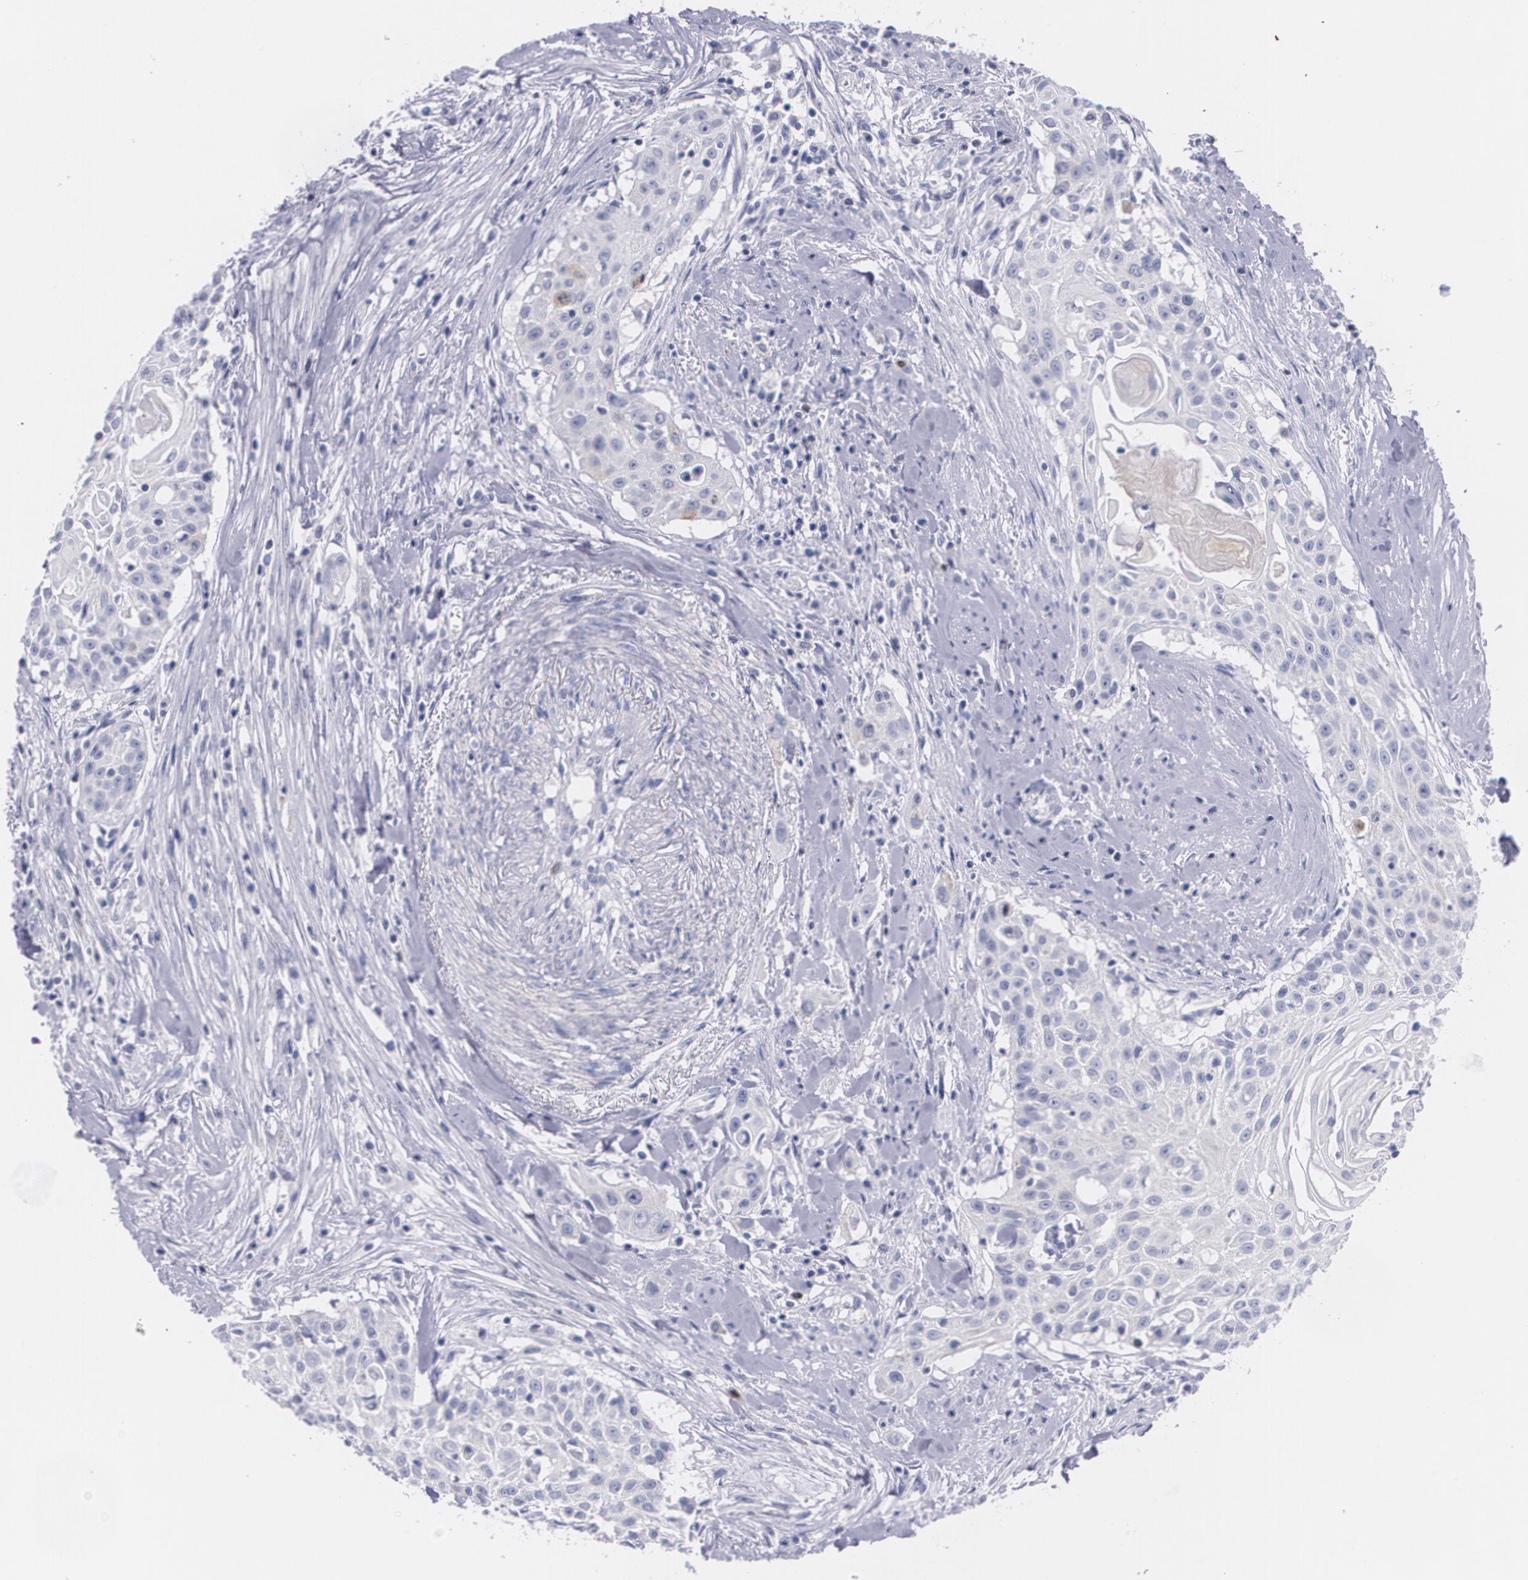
{"staining": {"intensity": "weak", "quantity": "<25%", "location": "cytoplasmic/membranous"}, "tissue": "head and neck cancer", "cell_type": "Tumor cells", "image_type": "cancer", "snomed": [{"axis": "morphology", "description": "Squamous cell carcinoma, NOS"}, {"axis": "morphology", "description": "Squamous cell carcinoma, metastatic, NOS"}, {"axis": "topography", "description": "Lymph node"}, {"axis": "topography", "description": "Salivary gland"}, {"axis": "topography", "description": "Head-Neck"}], "caption": "Tumor cells show no significant staining in head and neck cancer (metastatic squamous cell carcinoma).", "gene": "HMMR", "patient": {"sex": "female", "age": 74}}